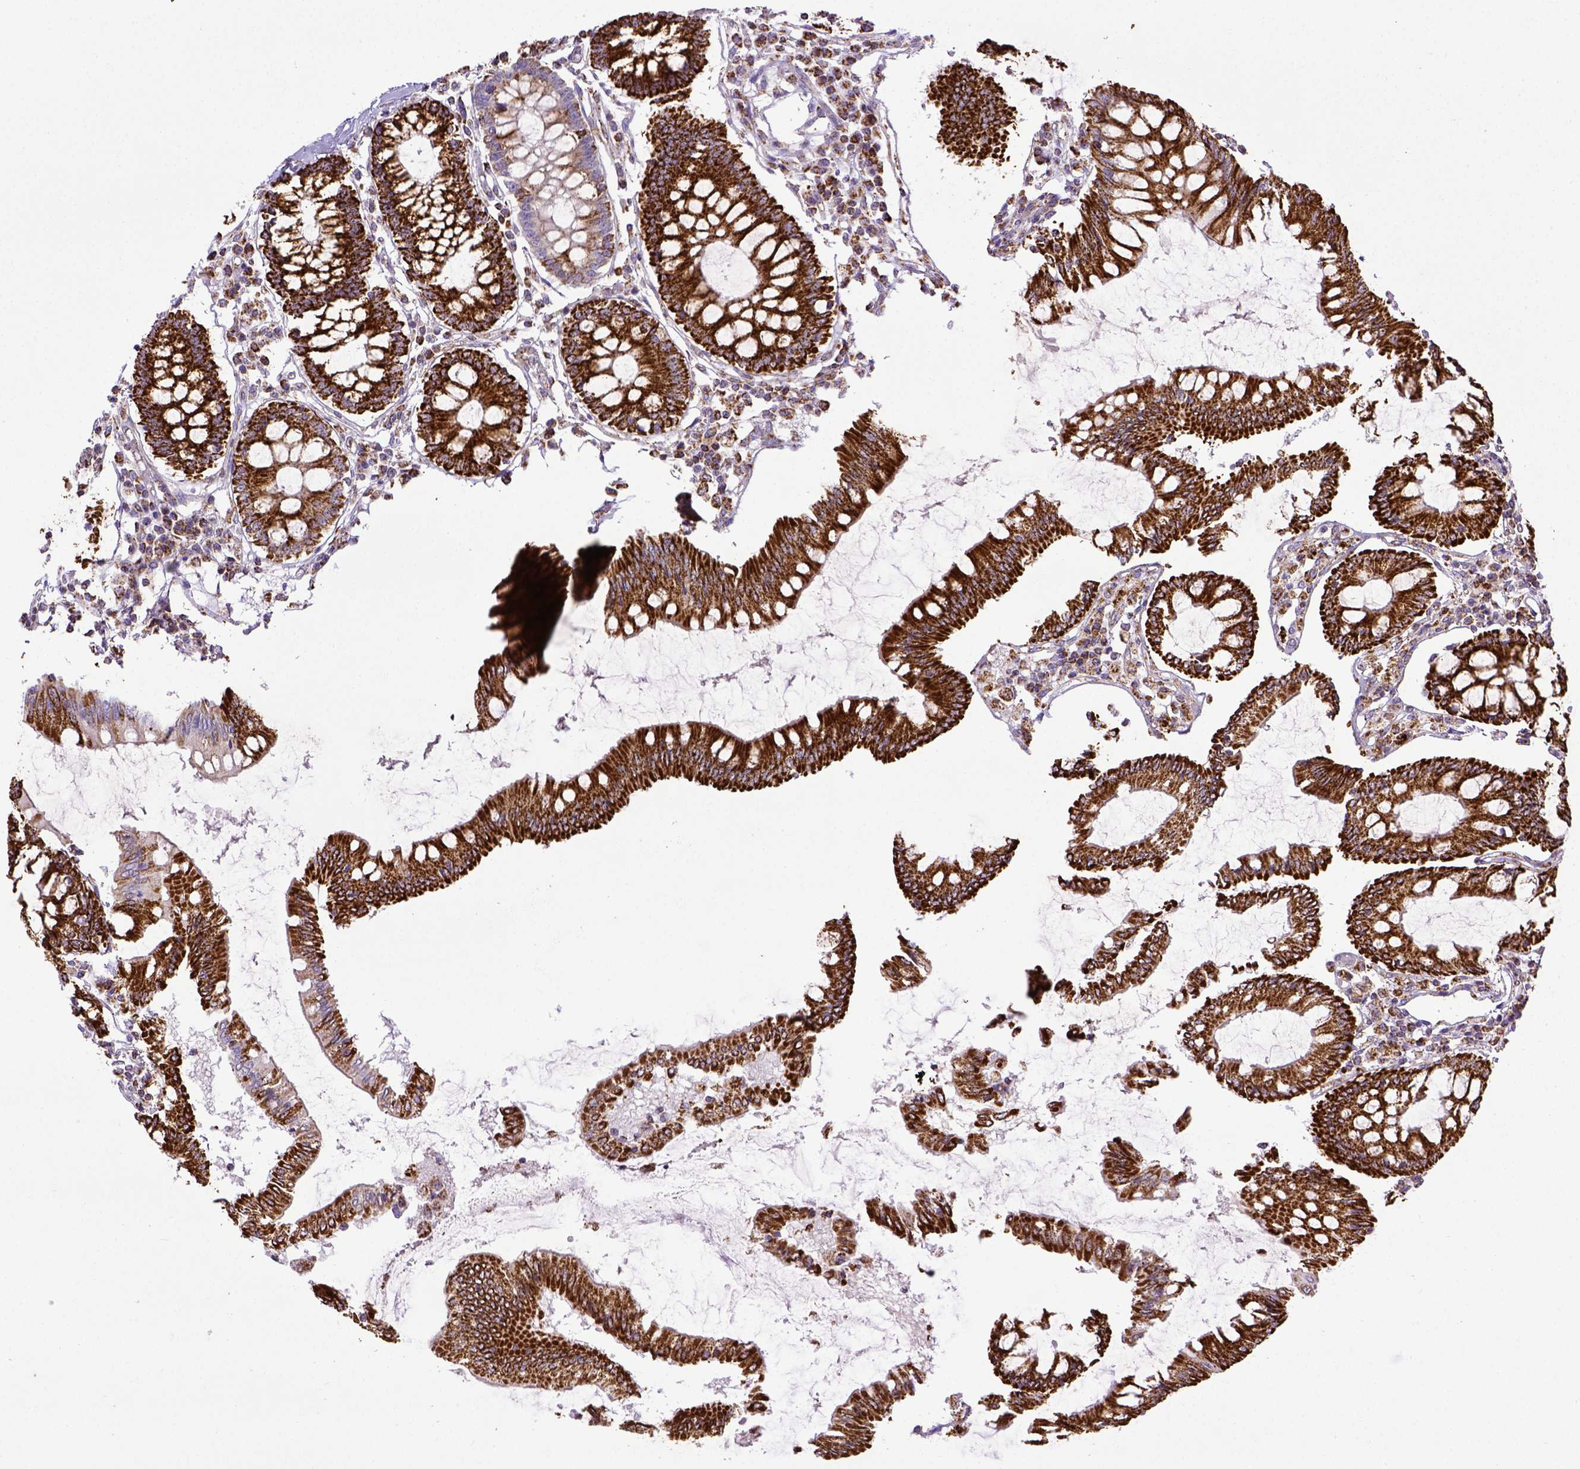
{"staining": {"intensity": "moderate", "quantity": ">75%", "location": "cytoplasmic/membranous"}, "tissue": "colon", "cell_type": "Endothelial cells", "image_type": "normal", "snomed": [{"axis": "morphology", "description": "Normal tissue, NOS"}, {"axis": "morphology", "description": "Adenocarcinoma, NOS"}, {"axis": "topography", "description": "Colon"}], "caption": "High-power microscopy captured an immunohistochemistry image of benign colon, revealing moderate cytoplasmic/membranous expression in approximately >75% of endothelial cells. The staining was performed using DAB (3,3'-diaminobenzidine), with brown indicating positive protein expression. Nuclei are stained blue with hematoxylin.", "gene": "MT", "patient": {"sex": "male", "age": 83}}